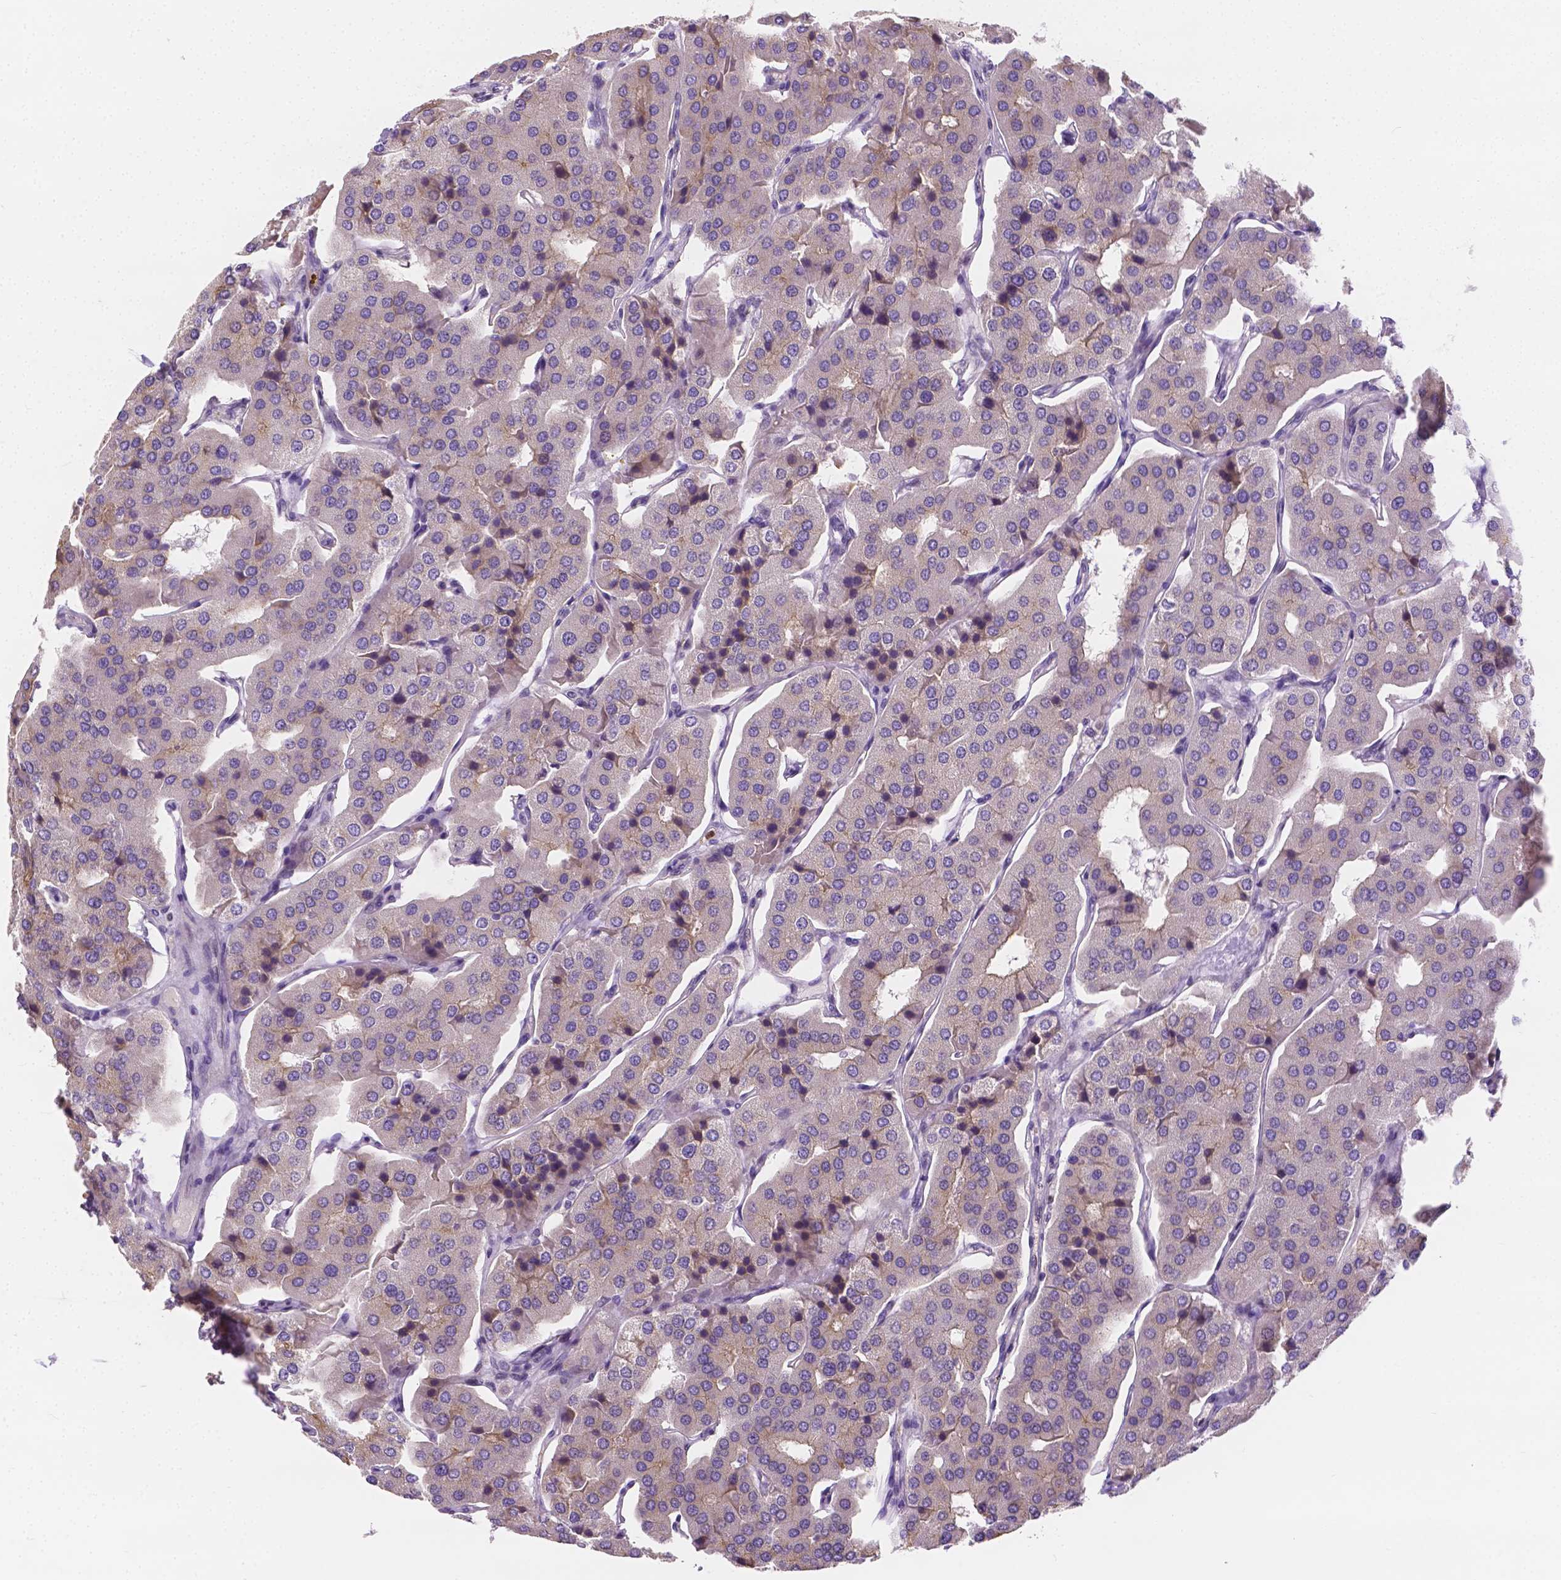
{"staining": {"intensity": "negative", "quantity": "none", "location": "none"}, "tissue": "parathyroid gland", "cell_type": "Glandular cells", "image_type": "normal", "snomed": [{"axis": "morphology", "description": "Normal tissue, NOS"}, {"axis": "morphology", "description": "Adenoma, NOS"}, {"axis": "topography", "description": "Parathyroid gland"}], "caption": "The immunohistochemistry (IHC) photomicrograph has no significant positivity in glandular cells of parathyroid gland. (DAB immunohistochemistry (IHC), high magnification).", "gene": "ZNRD2", "patient": {"sex": "female", "age": 86}}